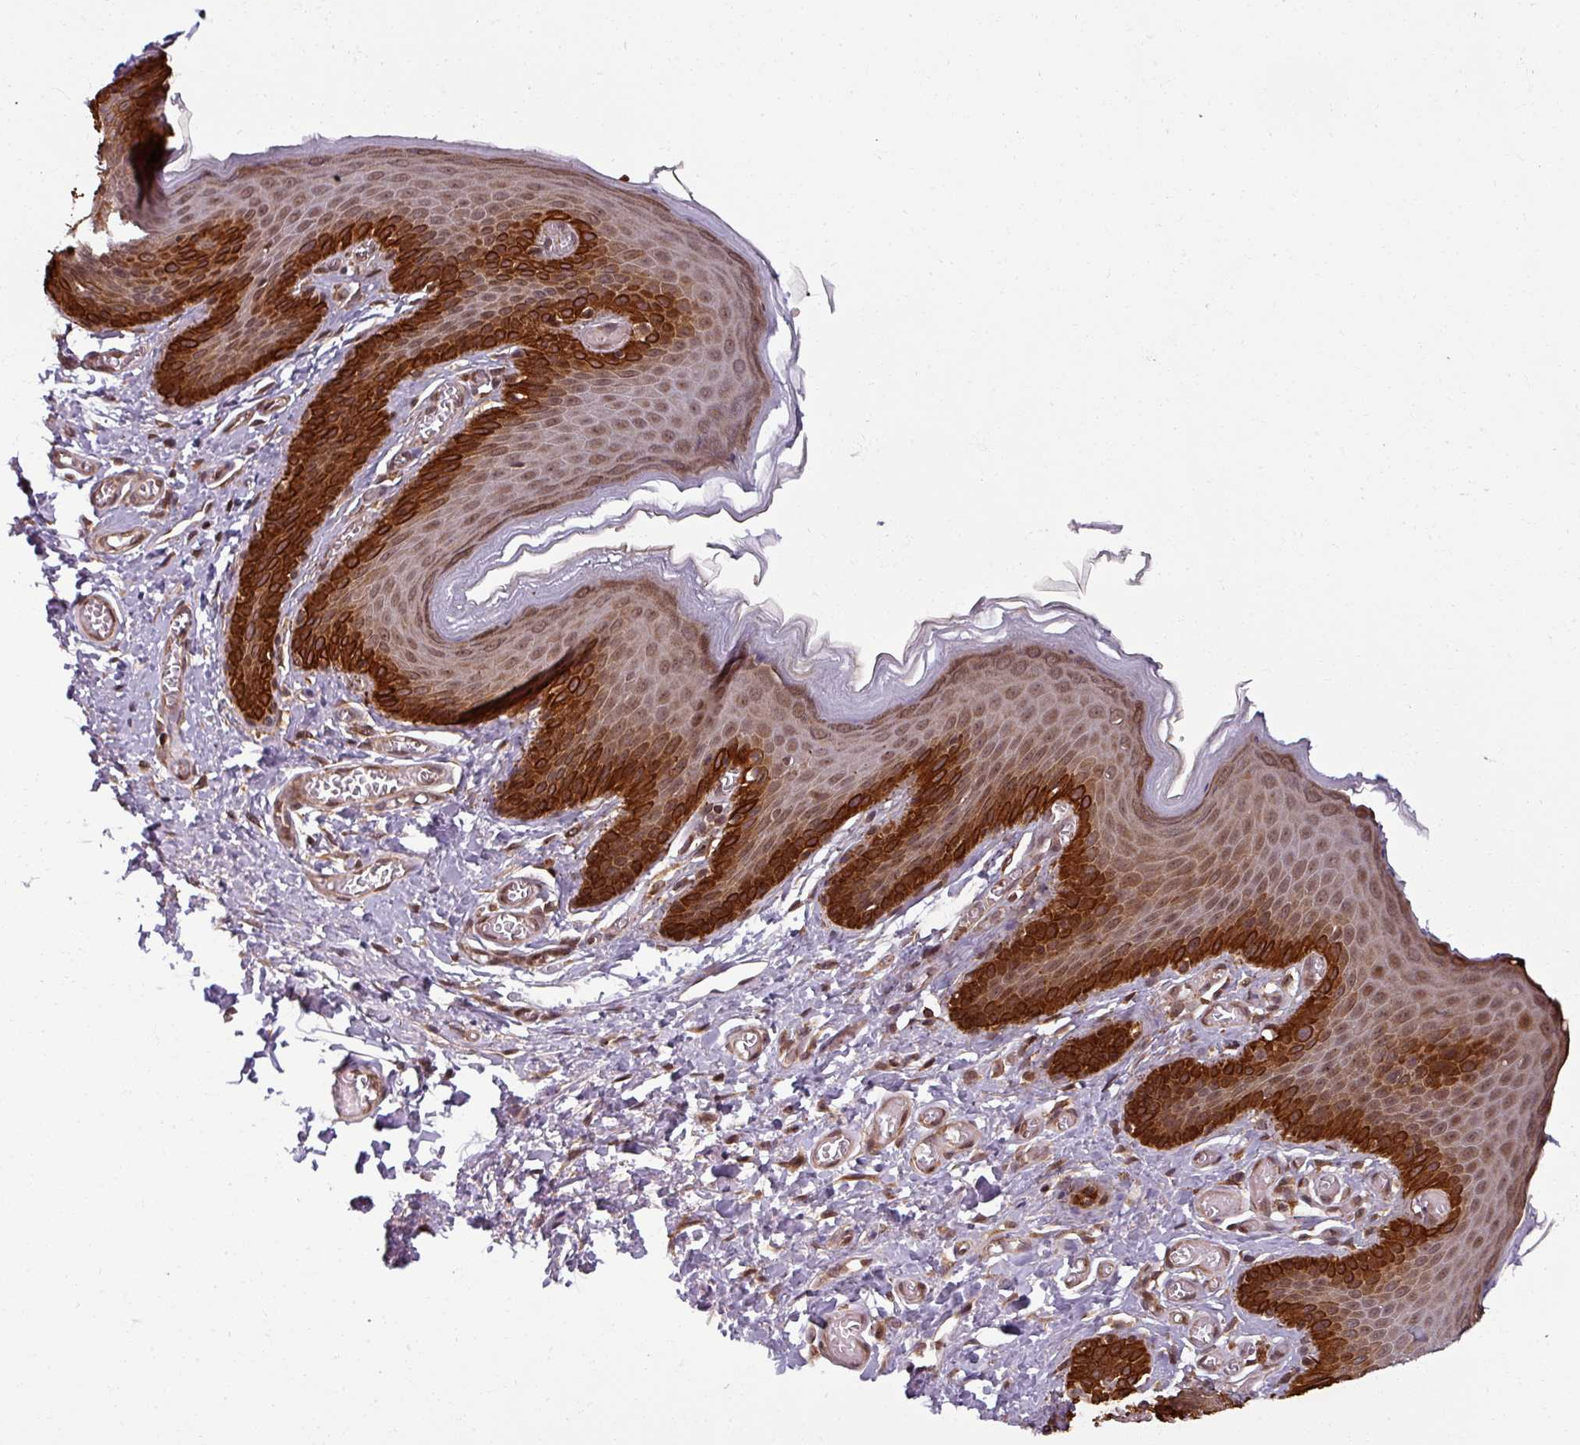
{"staining": {"intensity": "strong", "quantity": ">75%", "location": "cytoplasmic/membranous,nuclear"}, "tissue": "skin", "cell_type": "Epidermal cells", "image_type": "normal", "snomed": [{"axis": "morphology", "description": "Normal tissue, NOS"}, {"axis": "topography", "description": "Anal"}], "caption": "Protein expression by immunohistochemistry (IHC) reveals strong cytoplasmic/membranous,nuclear expression in about >75% of epidermal cells in benign skin. (Stains: DAB in brown, nuclei in blue, Microscopy: brightfield microscopy at high magnification).", "gene": "SWI5", "patient": {"sex": "female", "age": 40}}